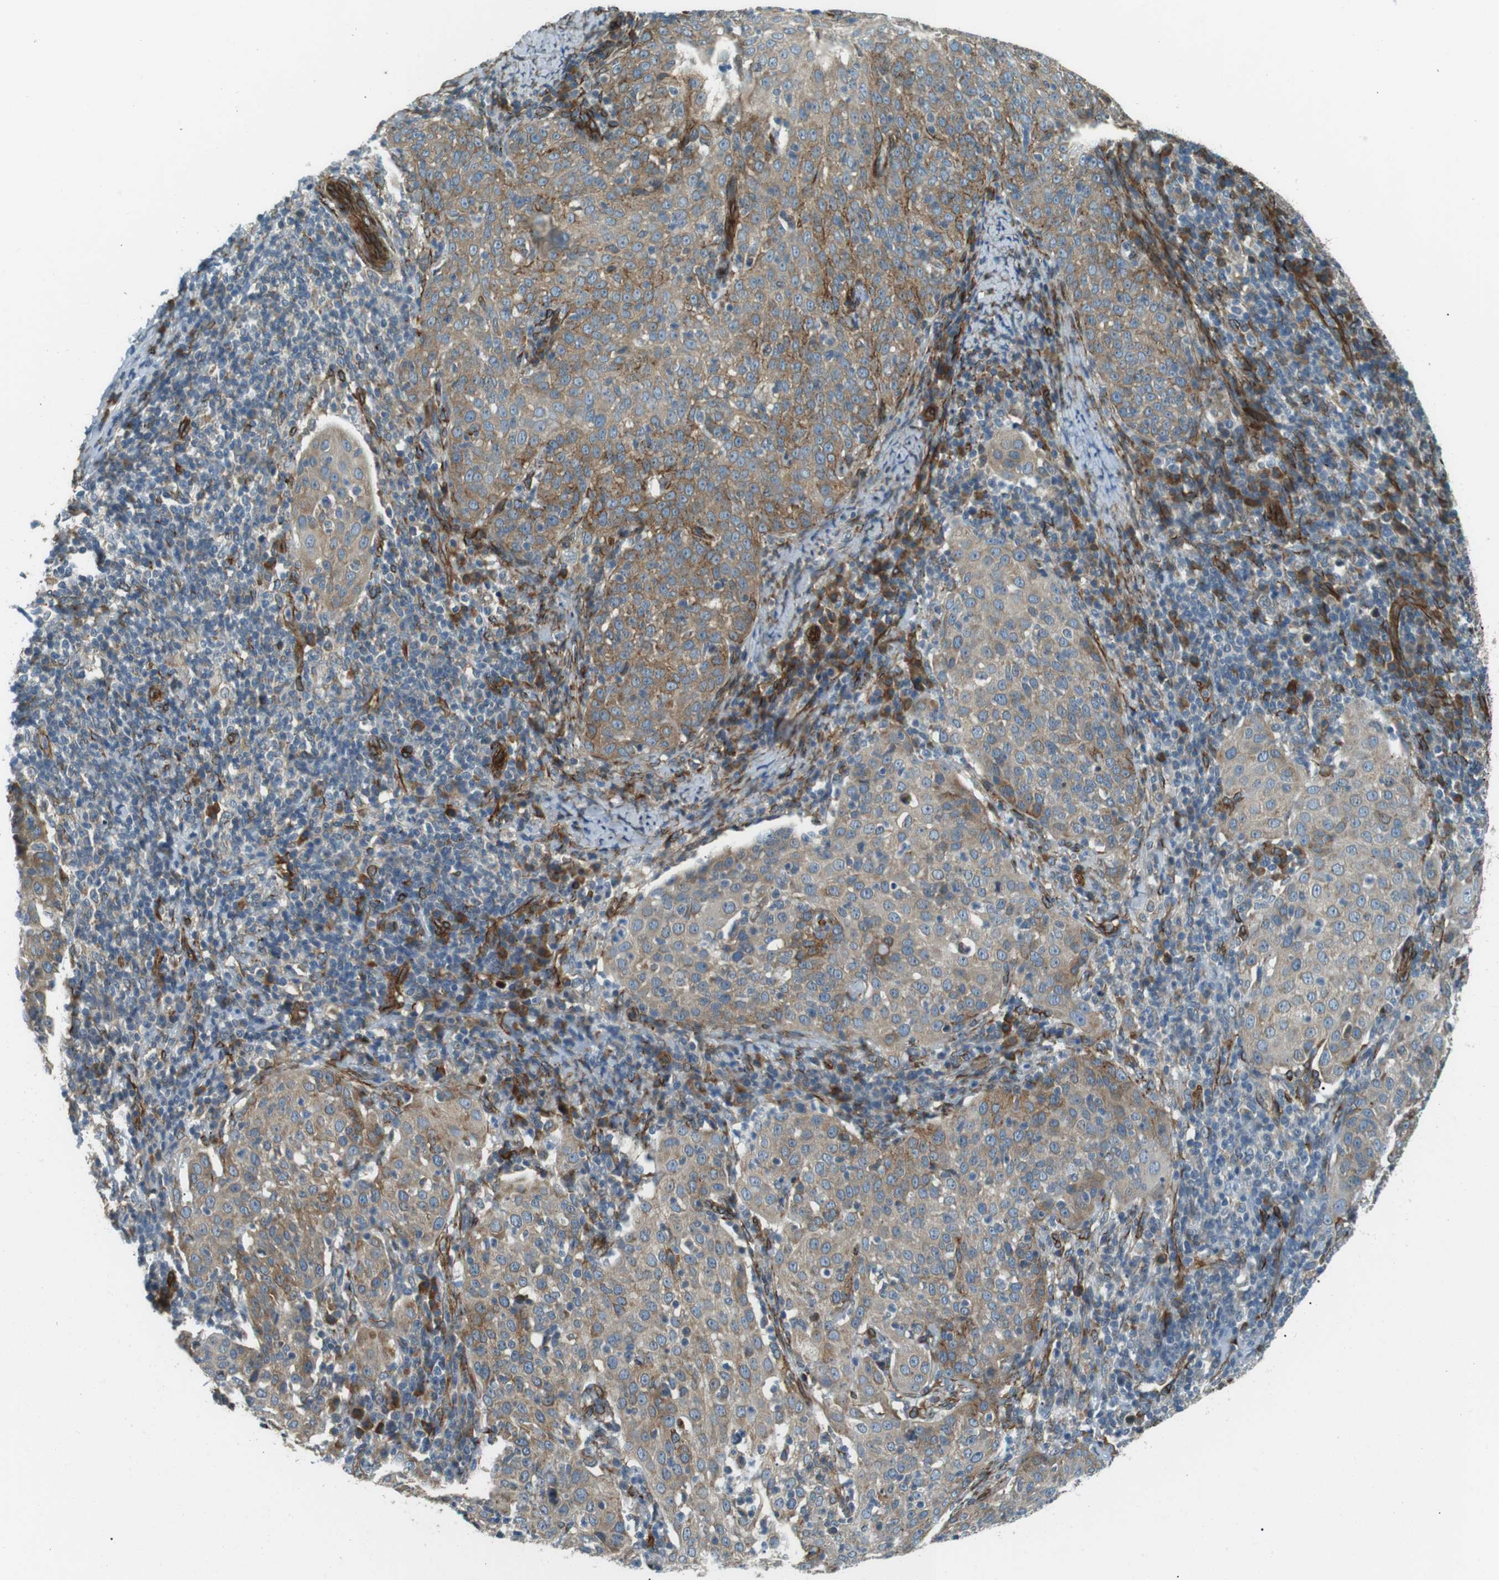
{"staining": {"intensity": "moderate", "quantity": "25%-75%", "location": "cytoplasmic/membranous"}, "tissue": "cervical cancer", "cell_type": "Tumor cells", "image_type": "cancer", "snomed": [{"axis": "morphology", "description": "Squamous cell carcinoma, NOS"}, {"axis": "topography", "description": "Cervix"}], "caption": "Immunohistochemical staining of human squamous cell carcinoma (cervical) demonstrates medium levels of moderate cytoplasmic/membranous expression in approximately 25%-75% of tumor cells. The staining was performed using DAB (3,3'-diaminobenzidine) to visualize the protein expression in brown, while the nuclei were stained in blue with hematoxylin (Magnification: 20x).", "gene": "ODR4", "patient": {"sex": "female", "age": 51}}